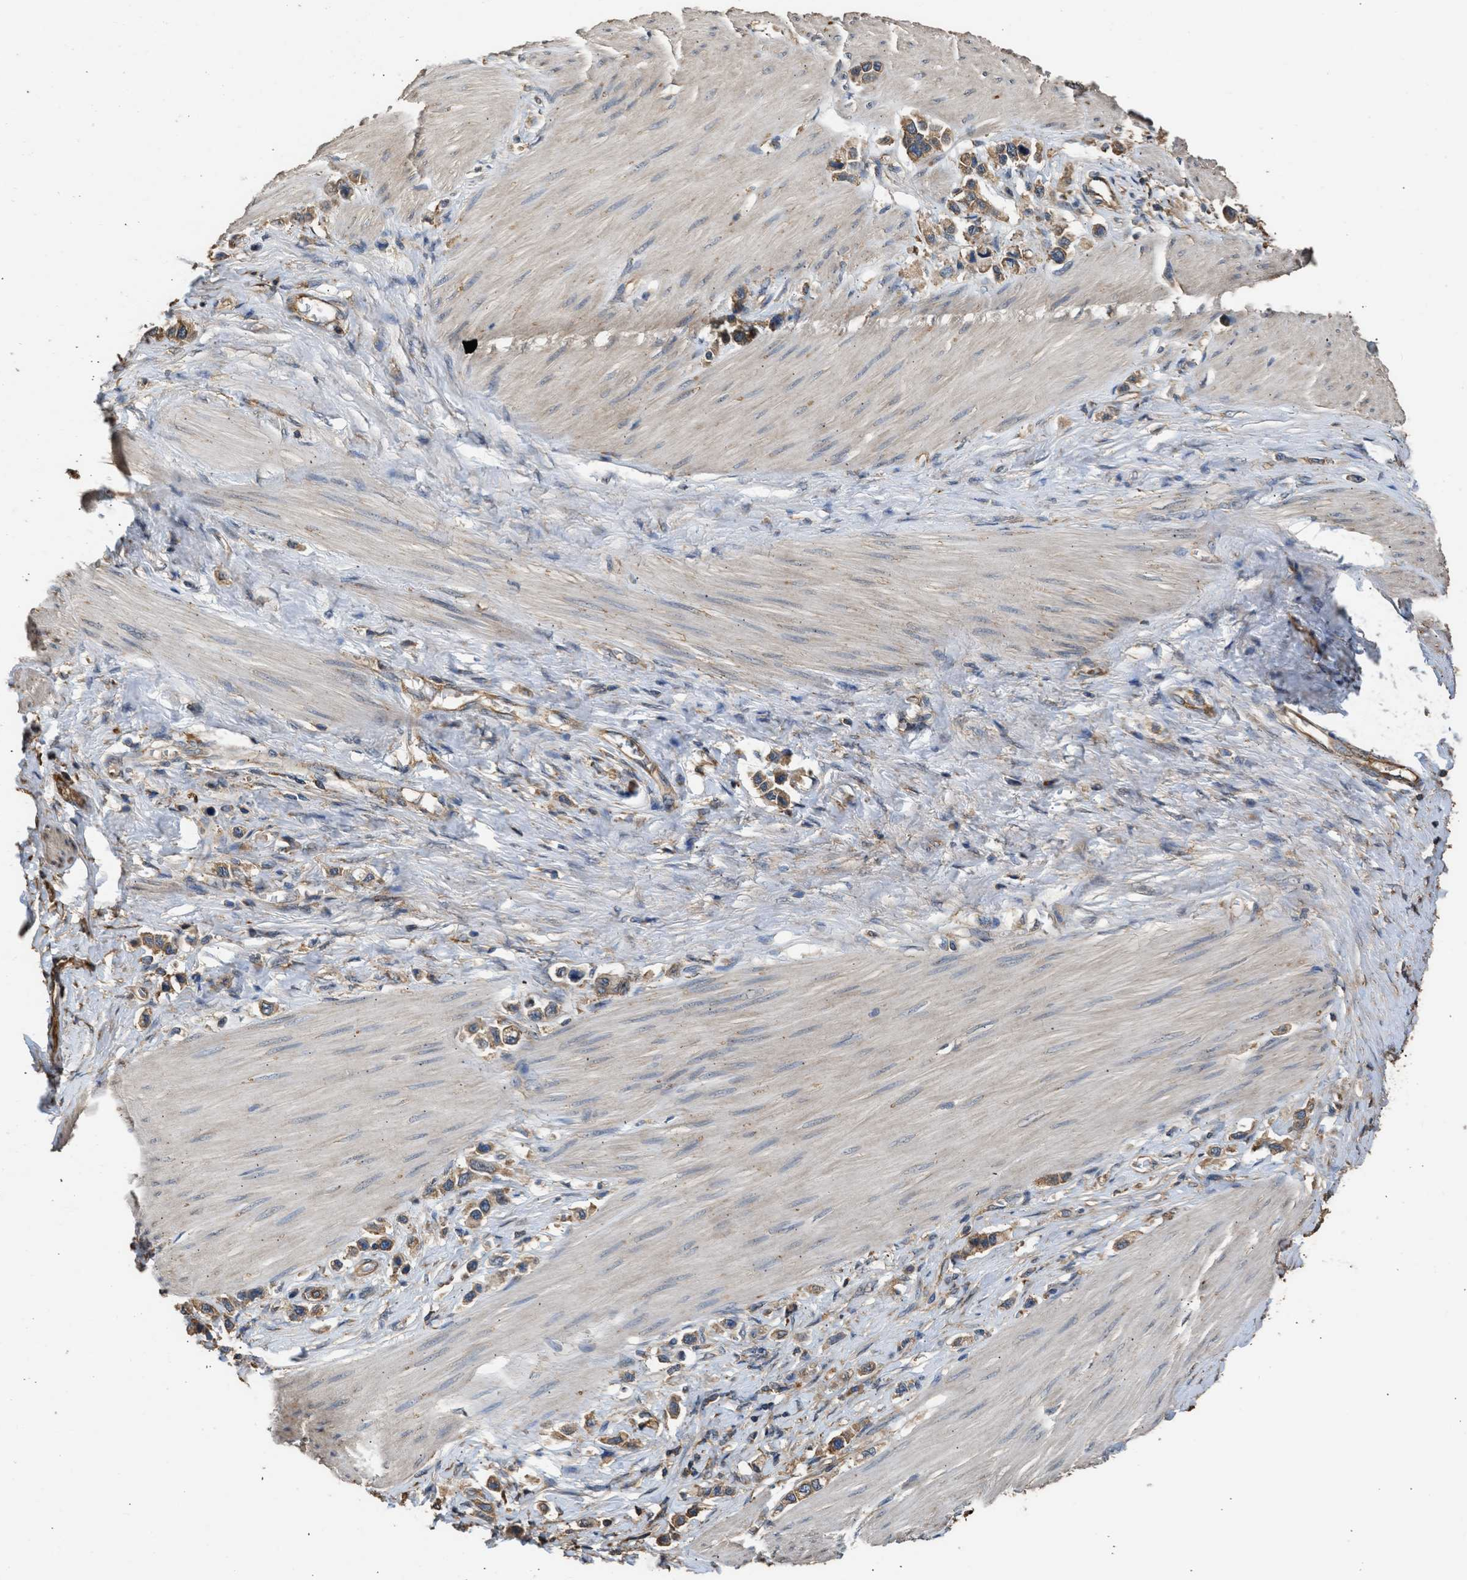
{"staining": {"intensity": "moderate", "quantity": ">75%", "location": "cytoplasmic/membranous"}, "tissue": "stomach cancer", "cell_type": "Tumor cells", "image_type": "cancer", "snomed": [{"axis": "morphology", "description": "Adenocarcinoma, NOS"}, {"axis": "topography", "description": "Stomach"}], "caption": "This is a photomicrograph of immunohistochemistry (IHC) staining of stomach adenocarcinoma, which shows moderate staining in the cytoplasmic/membranous of tumor cells.", "gene": "SLC36A4", "patient": {"sex": "female", "age": 65}}